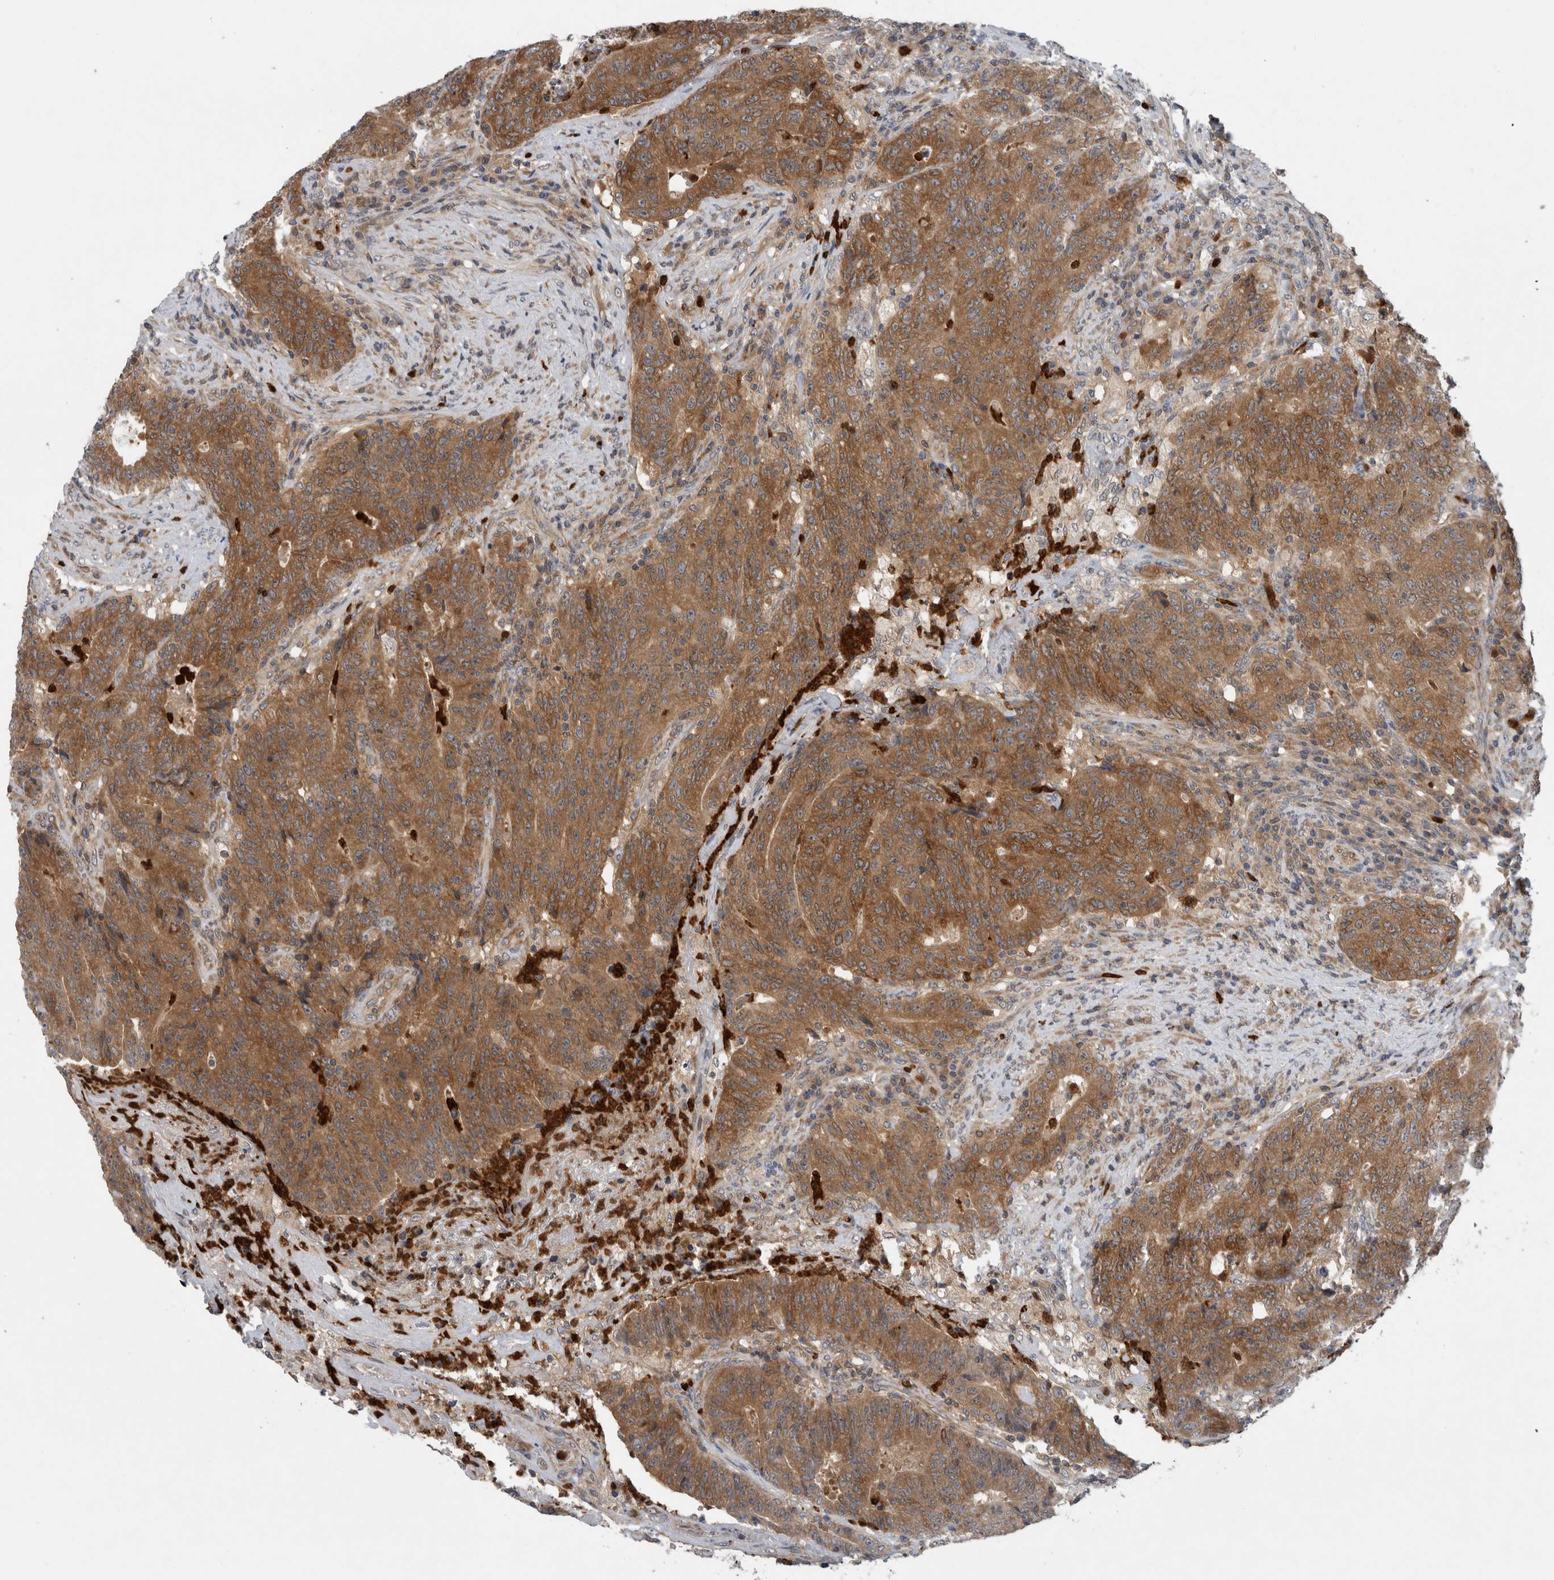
{"staining": {"intensity": "moderate", "quantity": ">75%", "location": "cytoplasmic/membranous"}, "tissue": "colorectal cancer", "cell_type": "Tumor cells", "image_type": "cancer", "snomed": [{"axis": "morphology", "description": "Normal tissue, NOS"}, {"axis": "morphology", "description": "Adenocarcinoma, NOS"}, {"axis": "topography", "description": "Colon"}], "caption": "Colorectal cancer stained for a protein (brown) reveals moderate cytoplasmic/membranous positive positivity in about >75% of tumor cells.", "gene": "PDCD2", "patient": {"sex": "female", "age": 75}}